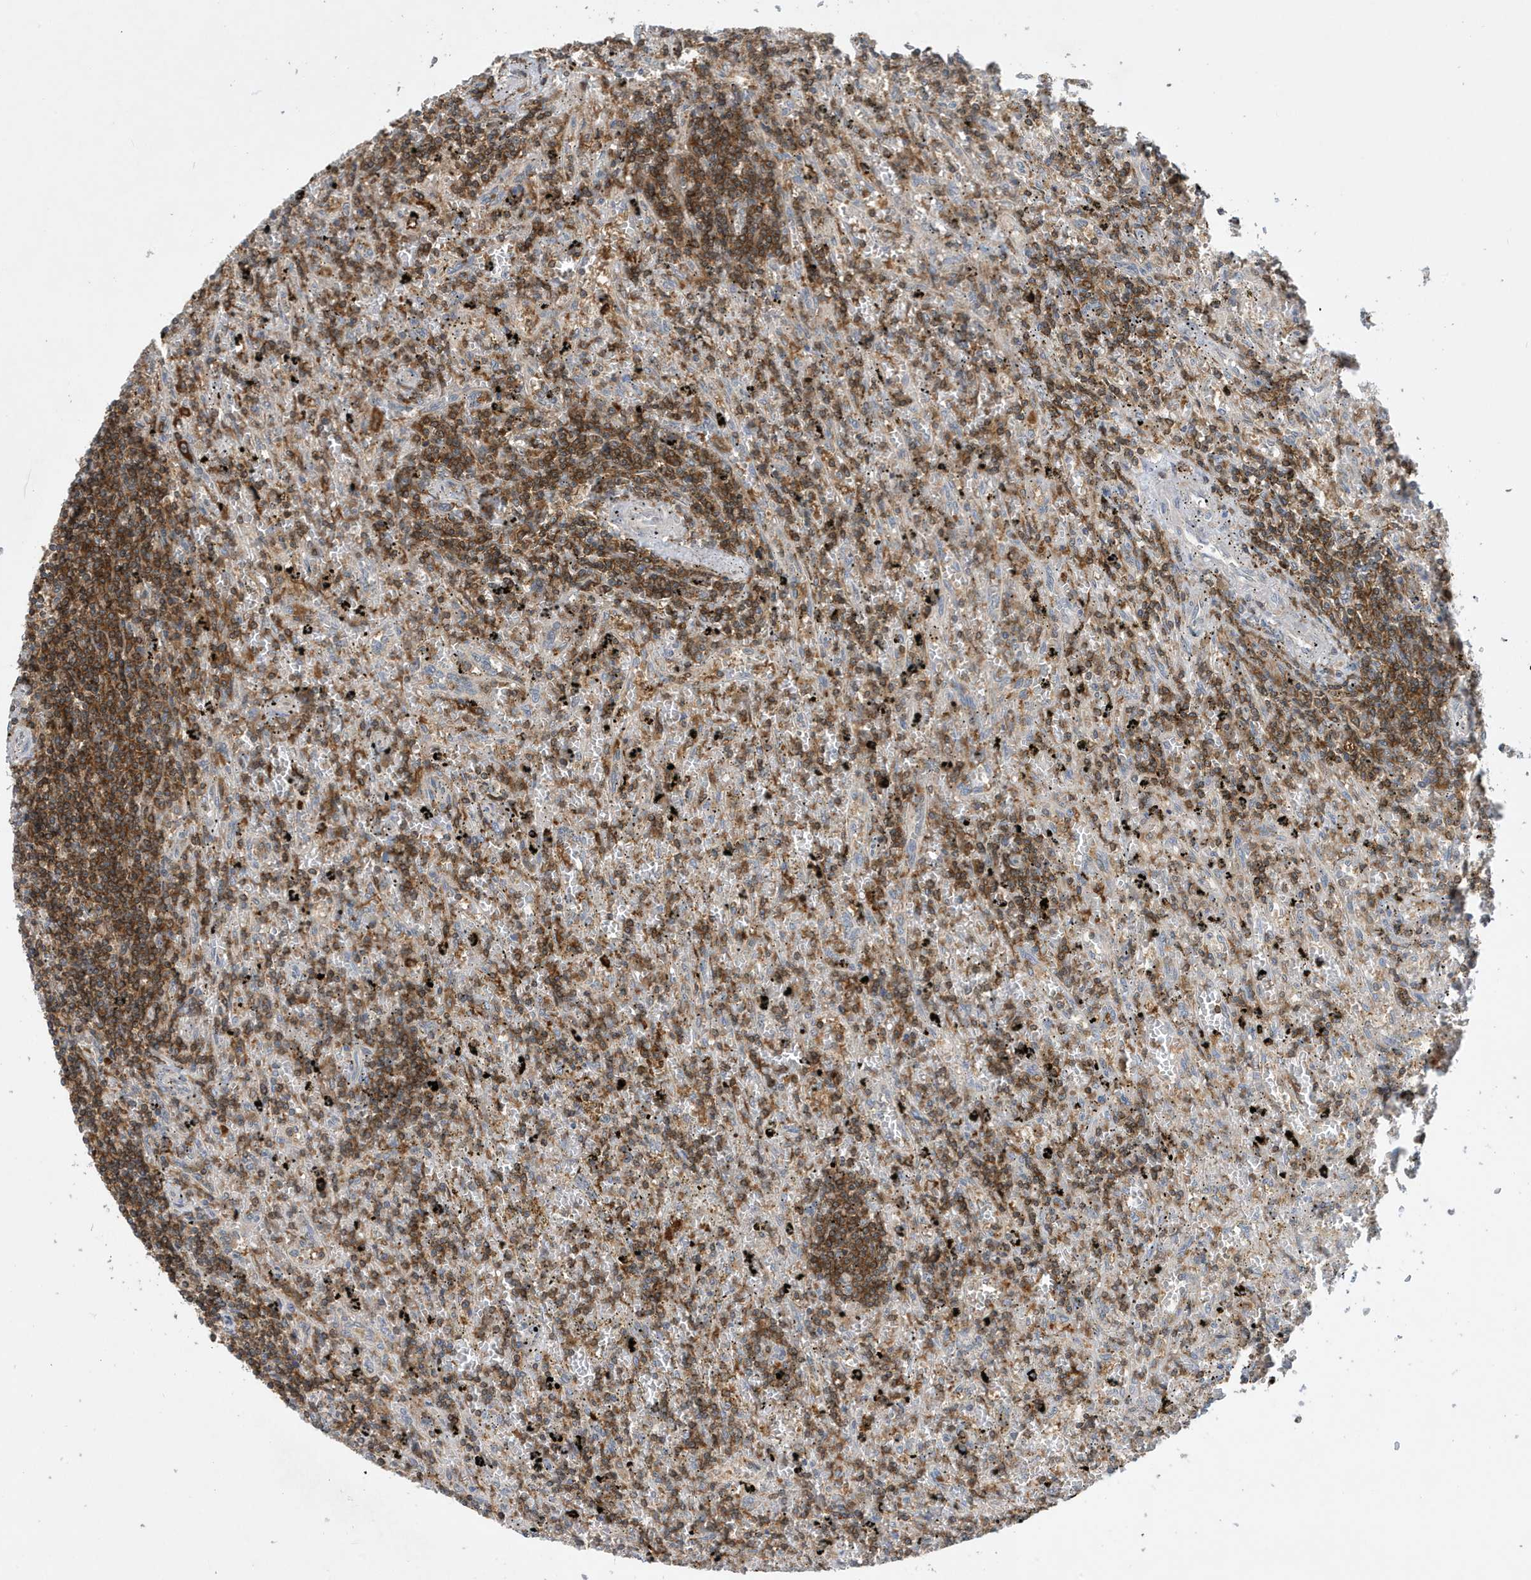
{"staining": {"intensity": "moderate", "quantity": "<25%", "location": "cytoplasmic/membranous"}, "tissue": "lymphoma", "cell_type": "Tumor cells", "image_type": "cancer", "snomed": [{"axis": "morphology", "description": "Malignant lymphoma, non-Hodgkin's type, Low grade"}, {"axis": "topography", "description": "Spleen"}], "caption": "Lymphoma stained for a protein (brown) demonstrates moderate cytoplasmic/membranous positive staining in about <25% of tumor cells.", "gene": "NSUN3", "patient": {"sex": "male", "age": 76}}